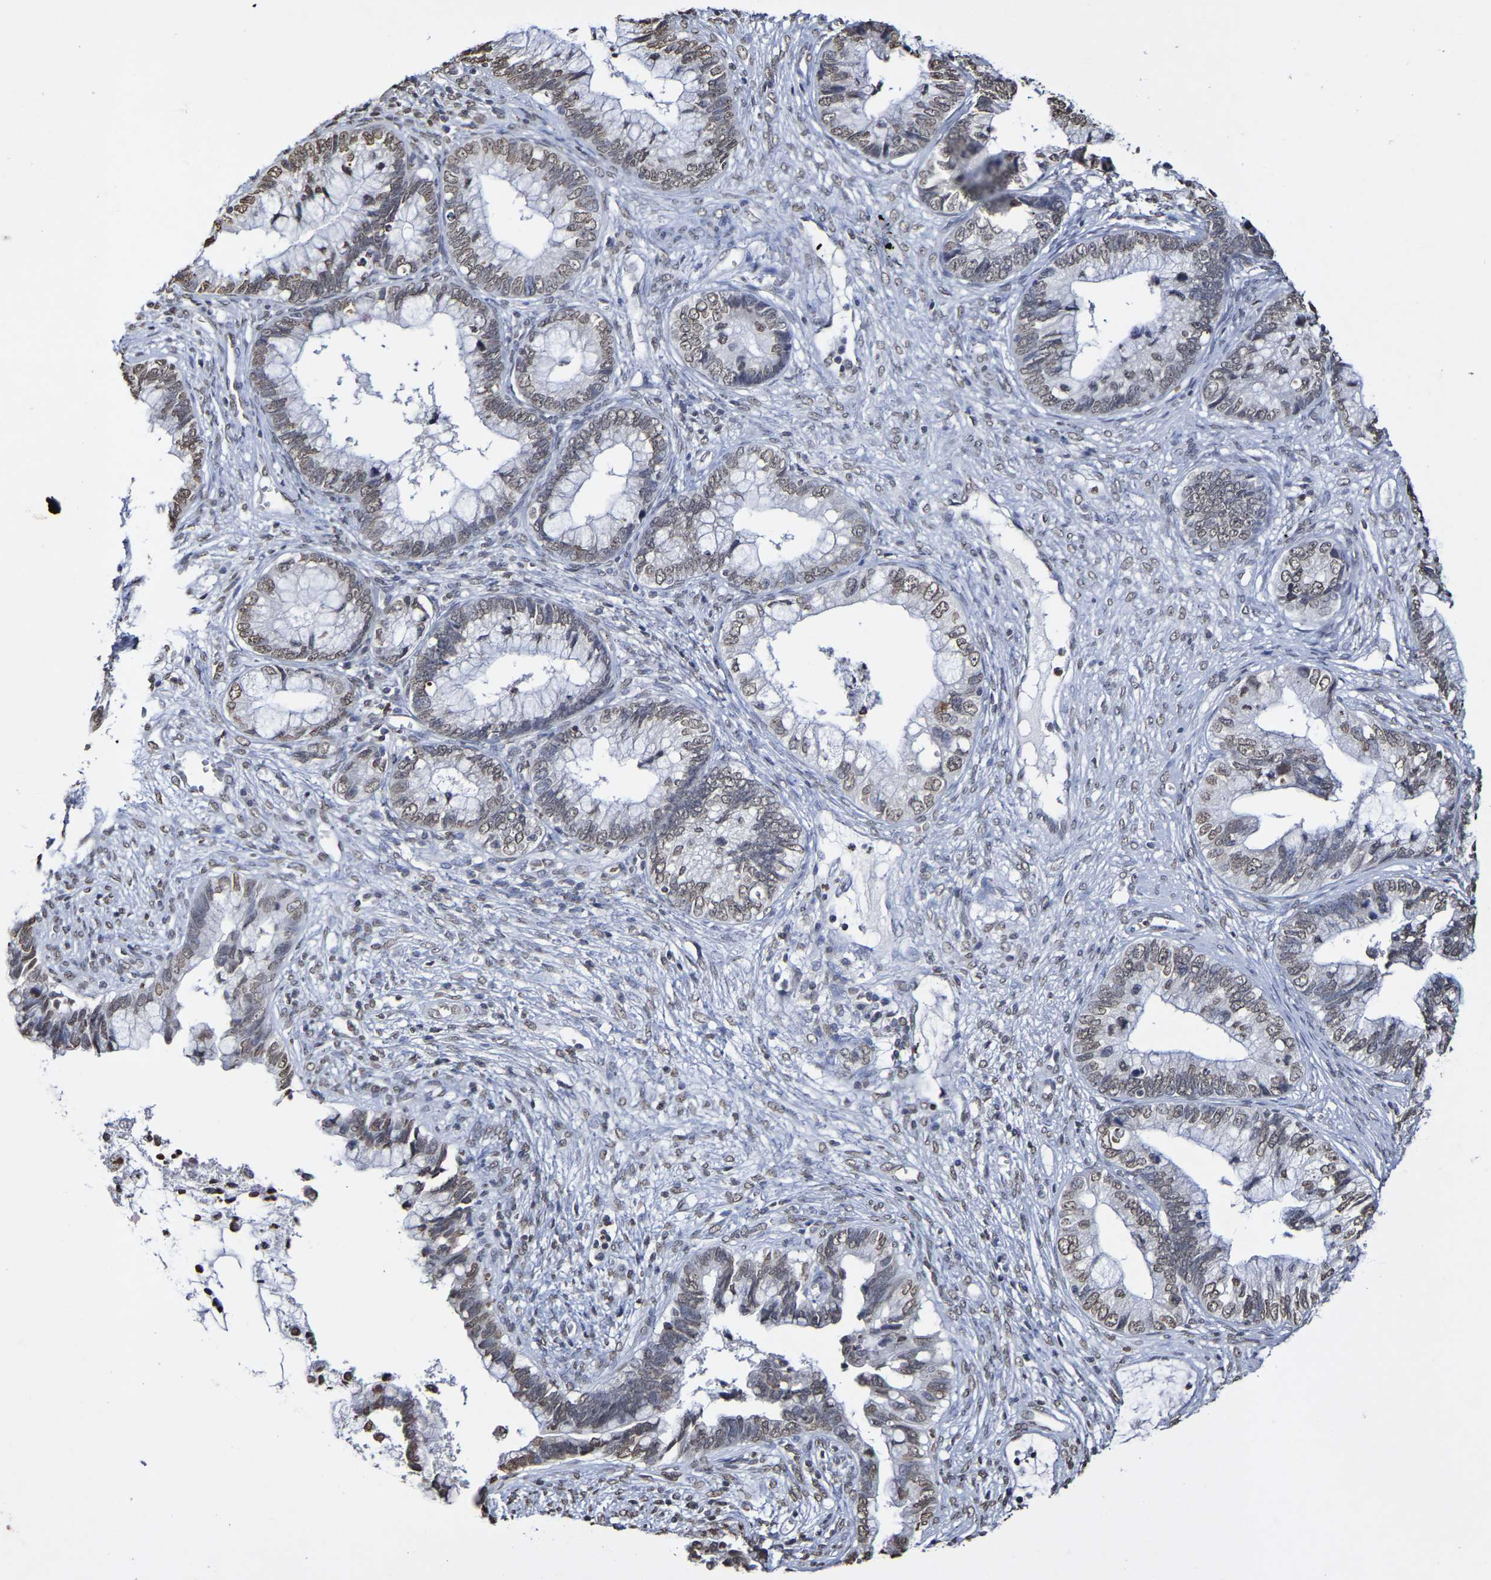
{"staining": {"intensity": "weak", "quantity": "25%-75%", "location": "nuclear"}, "tissue": "cervical cancer", "cell_type": "Tumor cells", "image_type": "cancer", "snomed": [{"axis": "morphology", "description": "Adenocarcinoma, NOS"}, {"axis": "topography", "description": "Cervix"}], "caption": "Immunohistochemical staining of human cervical cancer (adenocarcinoma) shows low levels of weak nuclear protein positivity in approximately 25%-75% of tumor cells. (IHC, brightfield microscopy, high magnification).", "gene": "ATF4", "patient": {"sex": "female", "age": 44}}